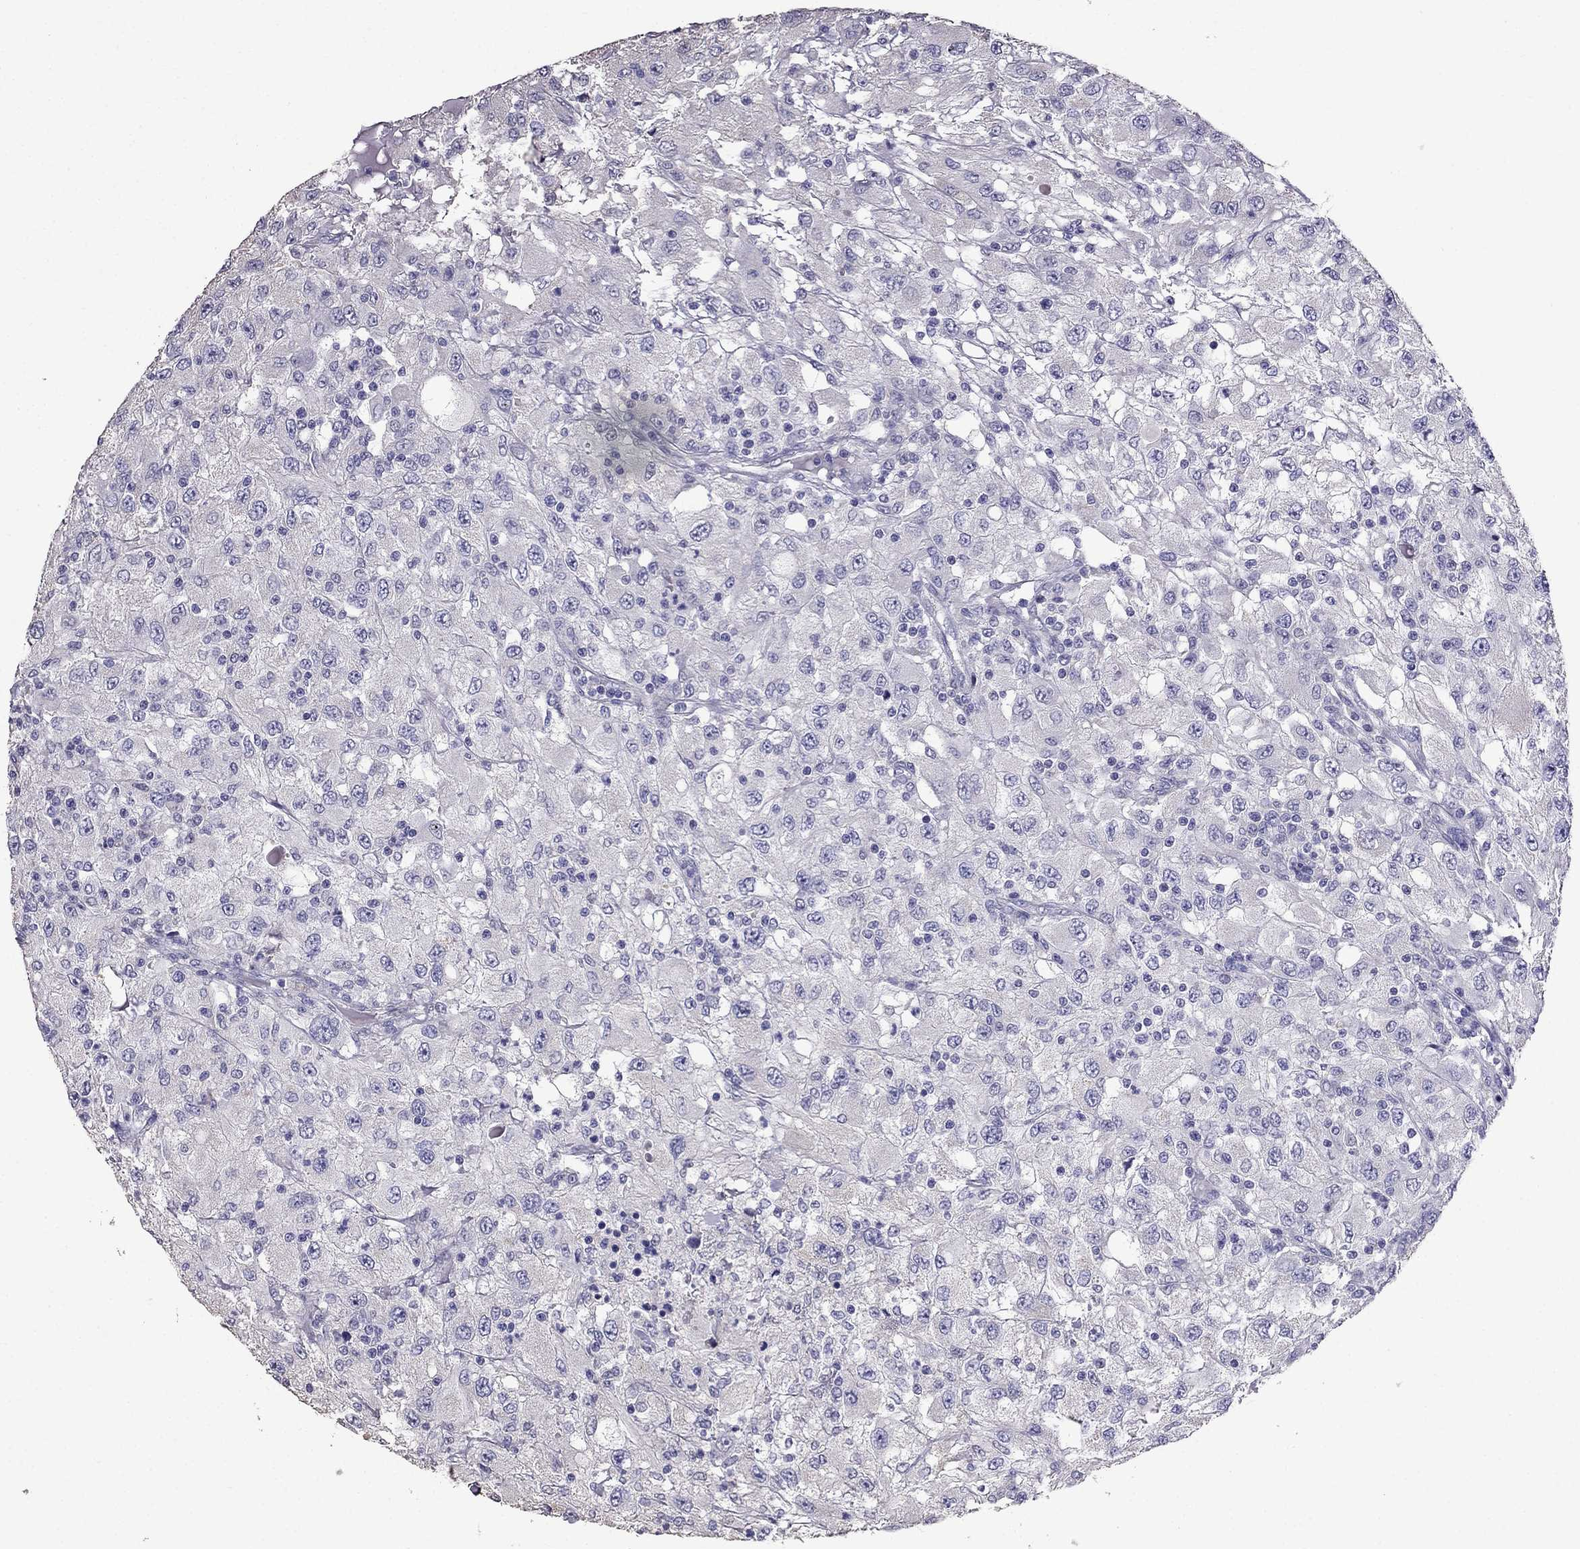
{"staining": {"intensity": "negative", "quantity": "none", "location": "none"}, "tissue": "renal cancer", "cell_type": "Tumor cells", "image_type": "cancer", "snomed": [{"axis": "morphology", "description": "Adenocarcinoma, NOS"}, {"axis": "topography", "description": "Kidney"}], "caption": "The histopathology image shows no staining of tumor cells in renal adenocarcinoma.", "gene": "AK5", "patient": {"sex": "female", "age": 67}}